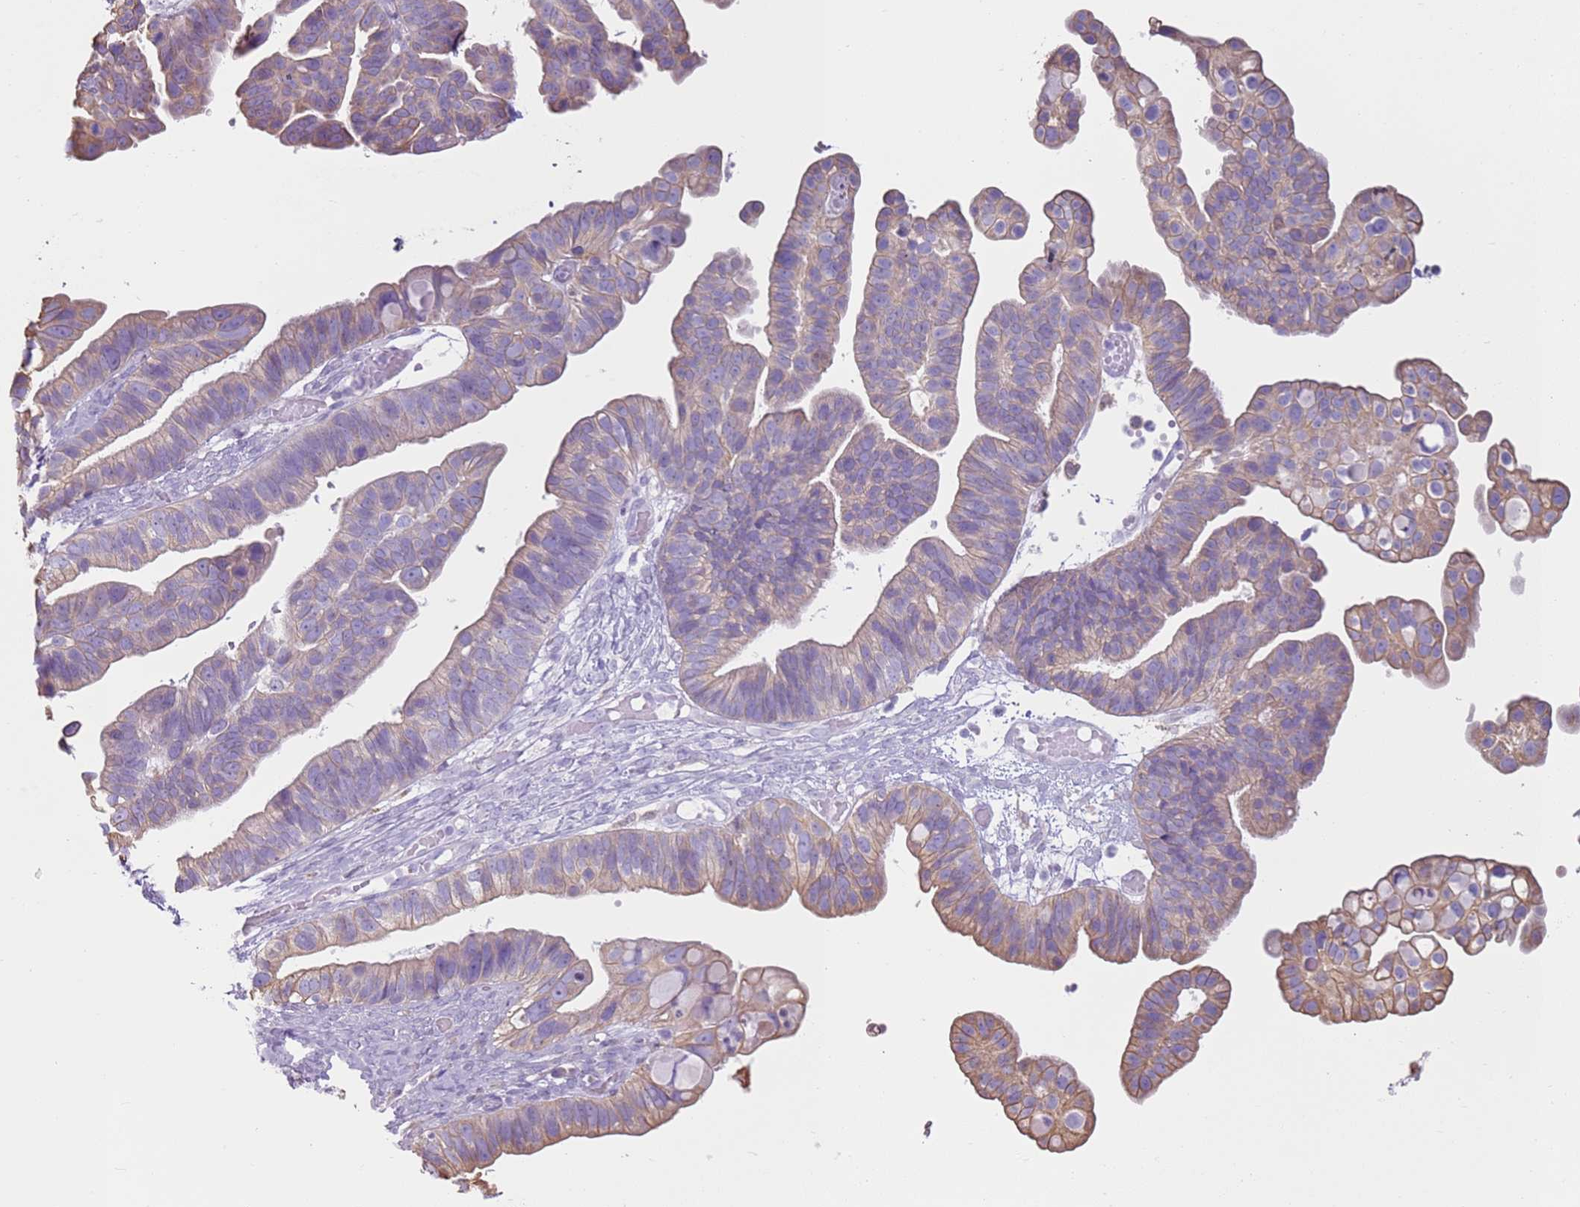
{"staining": {"intensity": "weak", "quantity": "25%-75%", "location": "cytoplasmic/membranous"}, "tissue": "ovarian cancer", "cell_type": "Tumor cells", "image_type": "cancer", "snomed": [{"axis": "morphology", "description": "Cystadenocarcinoma, serous, NOS"}, {"axis": "topography", "description": "Ovary"}], "caption": "IHC photomicrograph of neoplastic tissue: ovarian cancer stained using IHC reveals low levels of weak protein expression localized specifically in the cytoplasmic/membranous of tumor cells, appearing as a cytoplasmic/membranous brown color.", "gene": "OAF", "patient": {"sex": "female", "age": 56}}